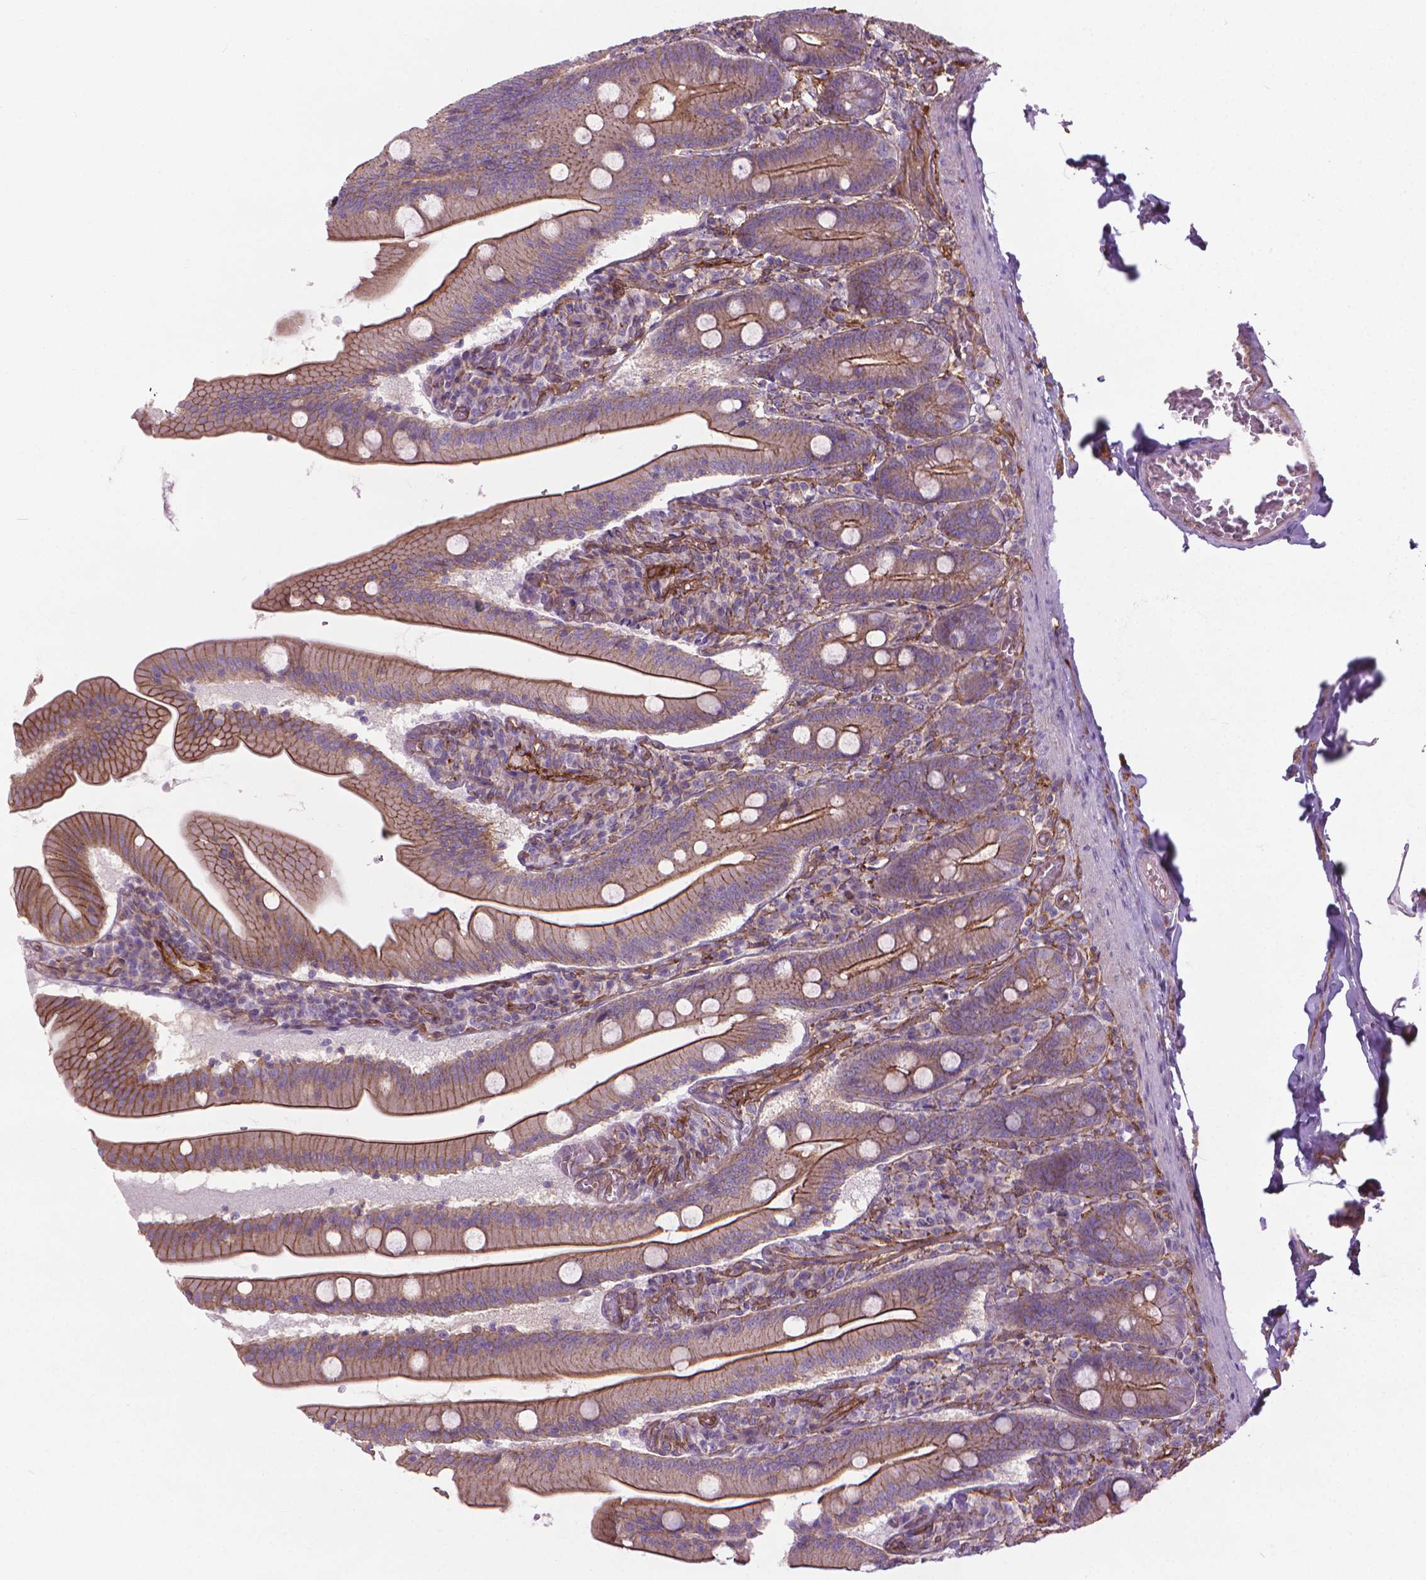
{"staining": {"intensity": "moderate", "quantity": ">75%", "location": "cytoplasmic/membranous"}, "tissue": "small intestine", "cell_type": "Glandular cells", "image_type": "normal", "snomed": [{"axis": "morphology", "description": "Normal tissue, NOS"}, {"axis": "topography", "description": "Small intestine"}], "caption": "The immunohistochemical stain shows moderate cytoplasmic/membranous staining in glandular cells of normal small intestine. (IHC, brightfield microscopy, high magnification).", "gene": "TENT5A", "patient": {"sex": "male", "age": 37}}